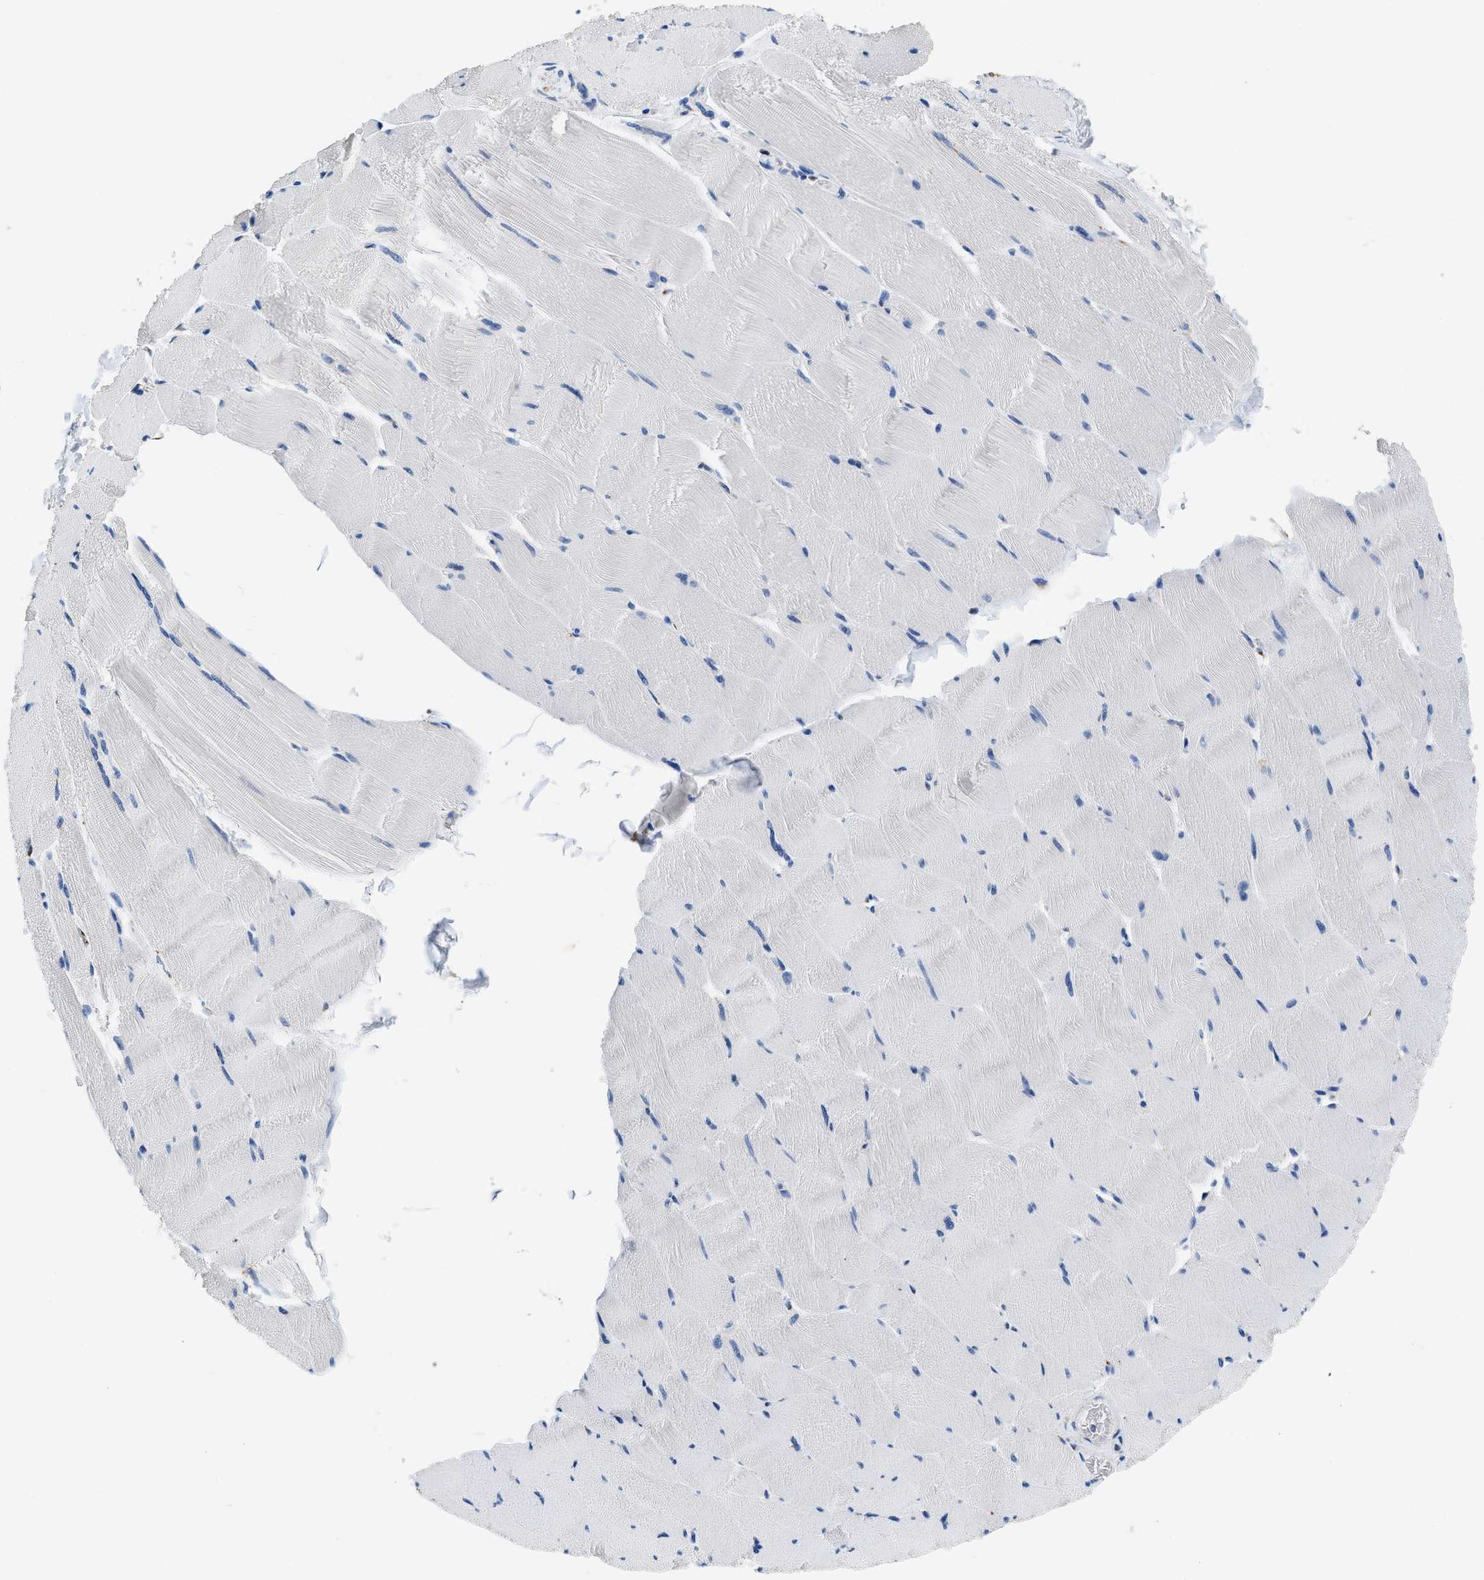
{"staining": {"intensity": "negative", "quantity": "none", "location": "none"}, "tissue": "skeletal muscle", "cell_type": "Myocytes", "image_type": "normal", "snomed": [{"axis": "morphology", "description": "Normal tissue, NOS"}, {"axis": "topography", "description": "Skeletal muscle"}], "caption": "The photomicrograph reveals no staining of myocytes in normal skeletal muscle.", "gene": "SFXN1", "patient": {"sex": "male", "age": 62}}